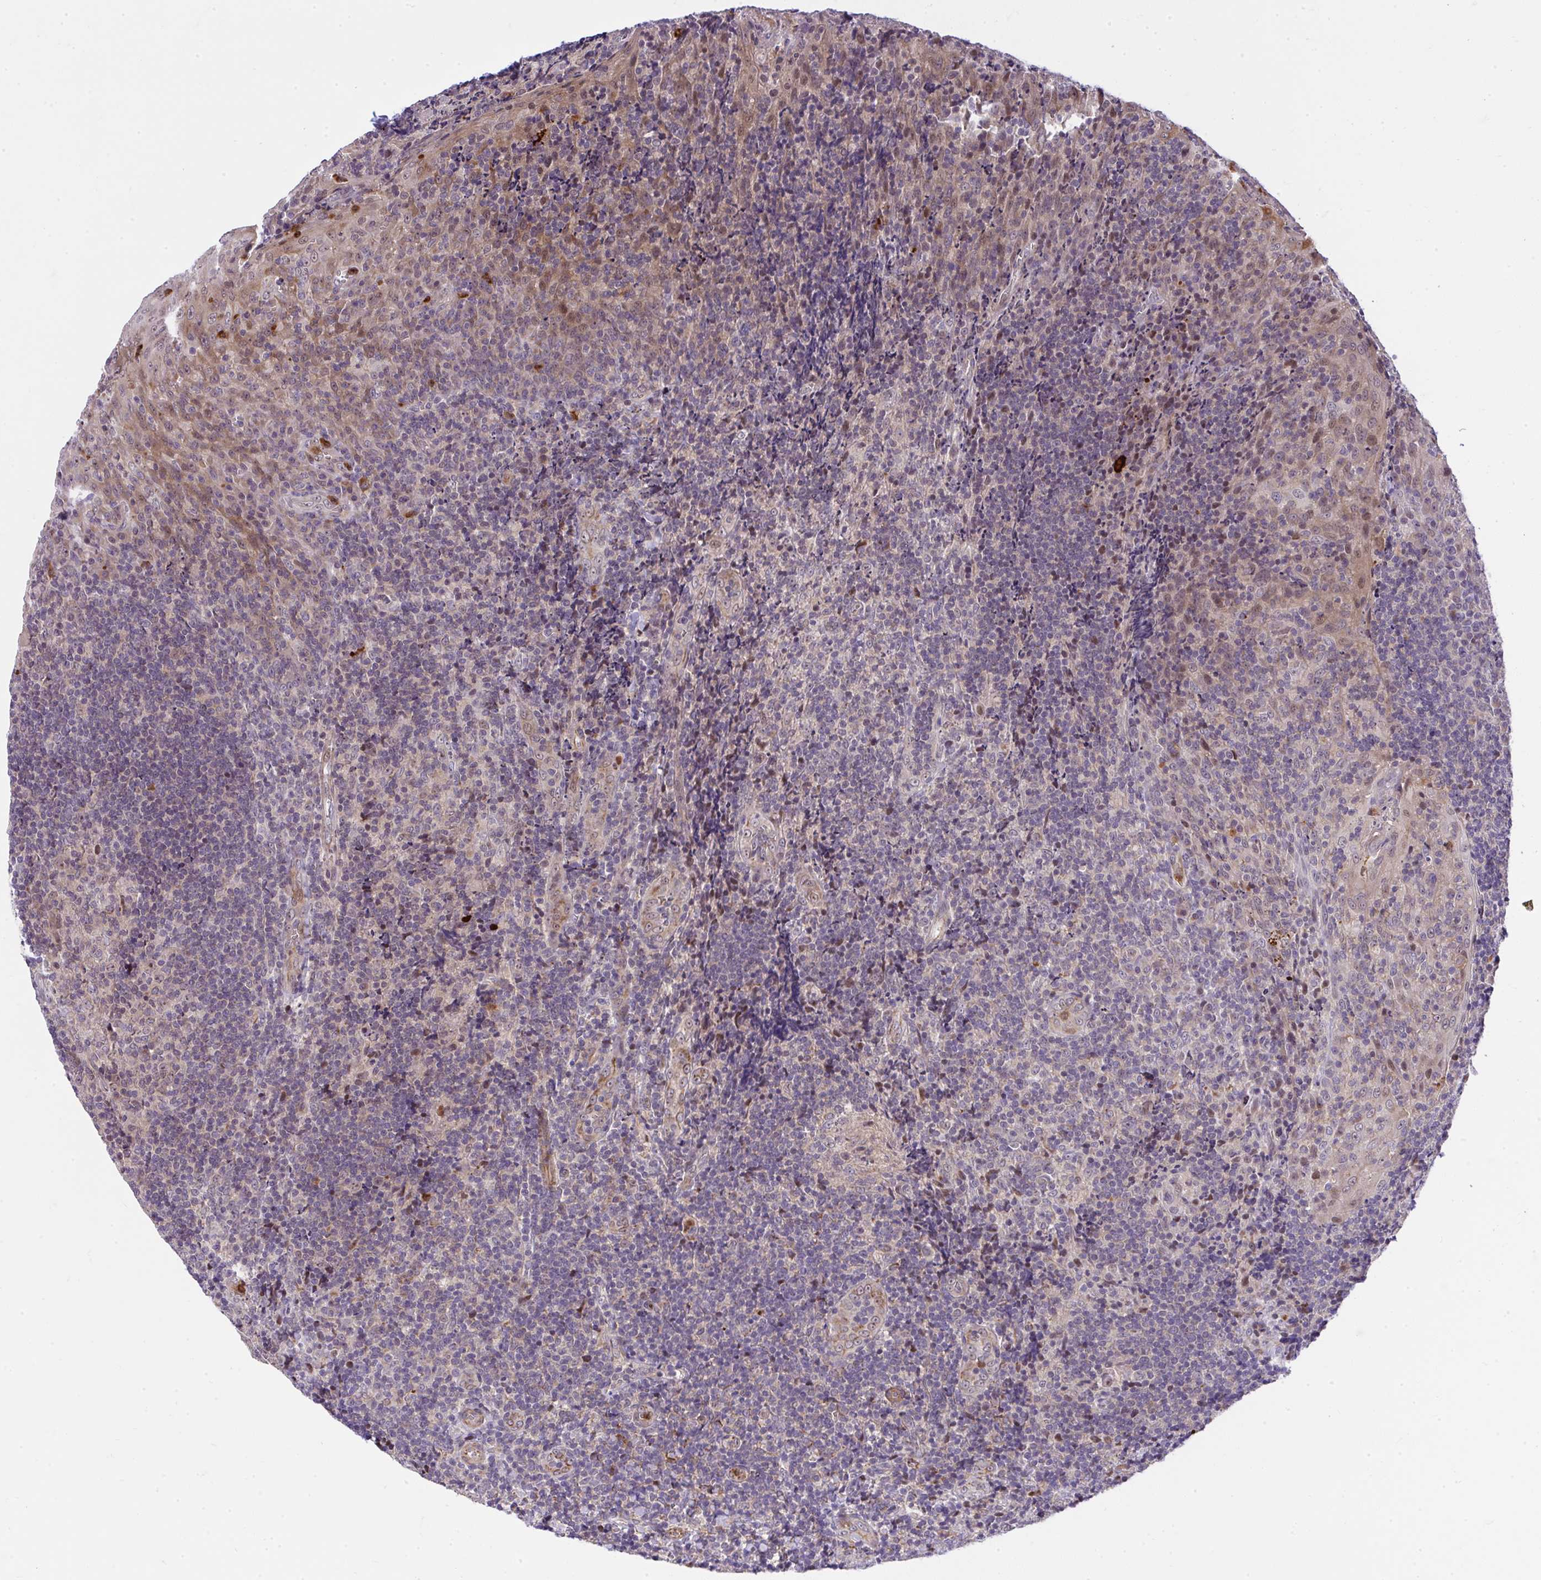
{"staining": {"intensity": "weak", "quantity": ">75%", "location": "cytoplasmic/membranous"}, "tissue": "tonsil", "cell_type": "Germinal center cells", "image_type": "normal", "snomed": [{"axis": "morphology", "description": "Normal tissue, NOS"}, {"axis": "topography", "description": "Tonsil"}], "caption": "A low amount of weak cytoplasmic/membranous expression is seen in approximately >75% of germinal center cells in unremarkable tonsil. (brown staining indicates protein expression, while blue staining denotes nuclei).", "gene": "CHIA", "patient": {"sex": "male", "age": 17}}